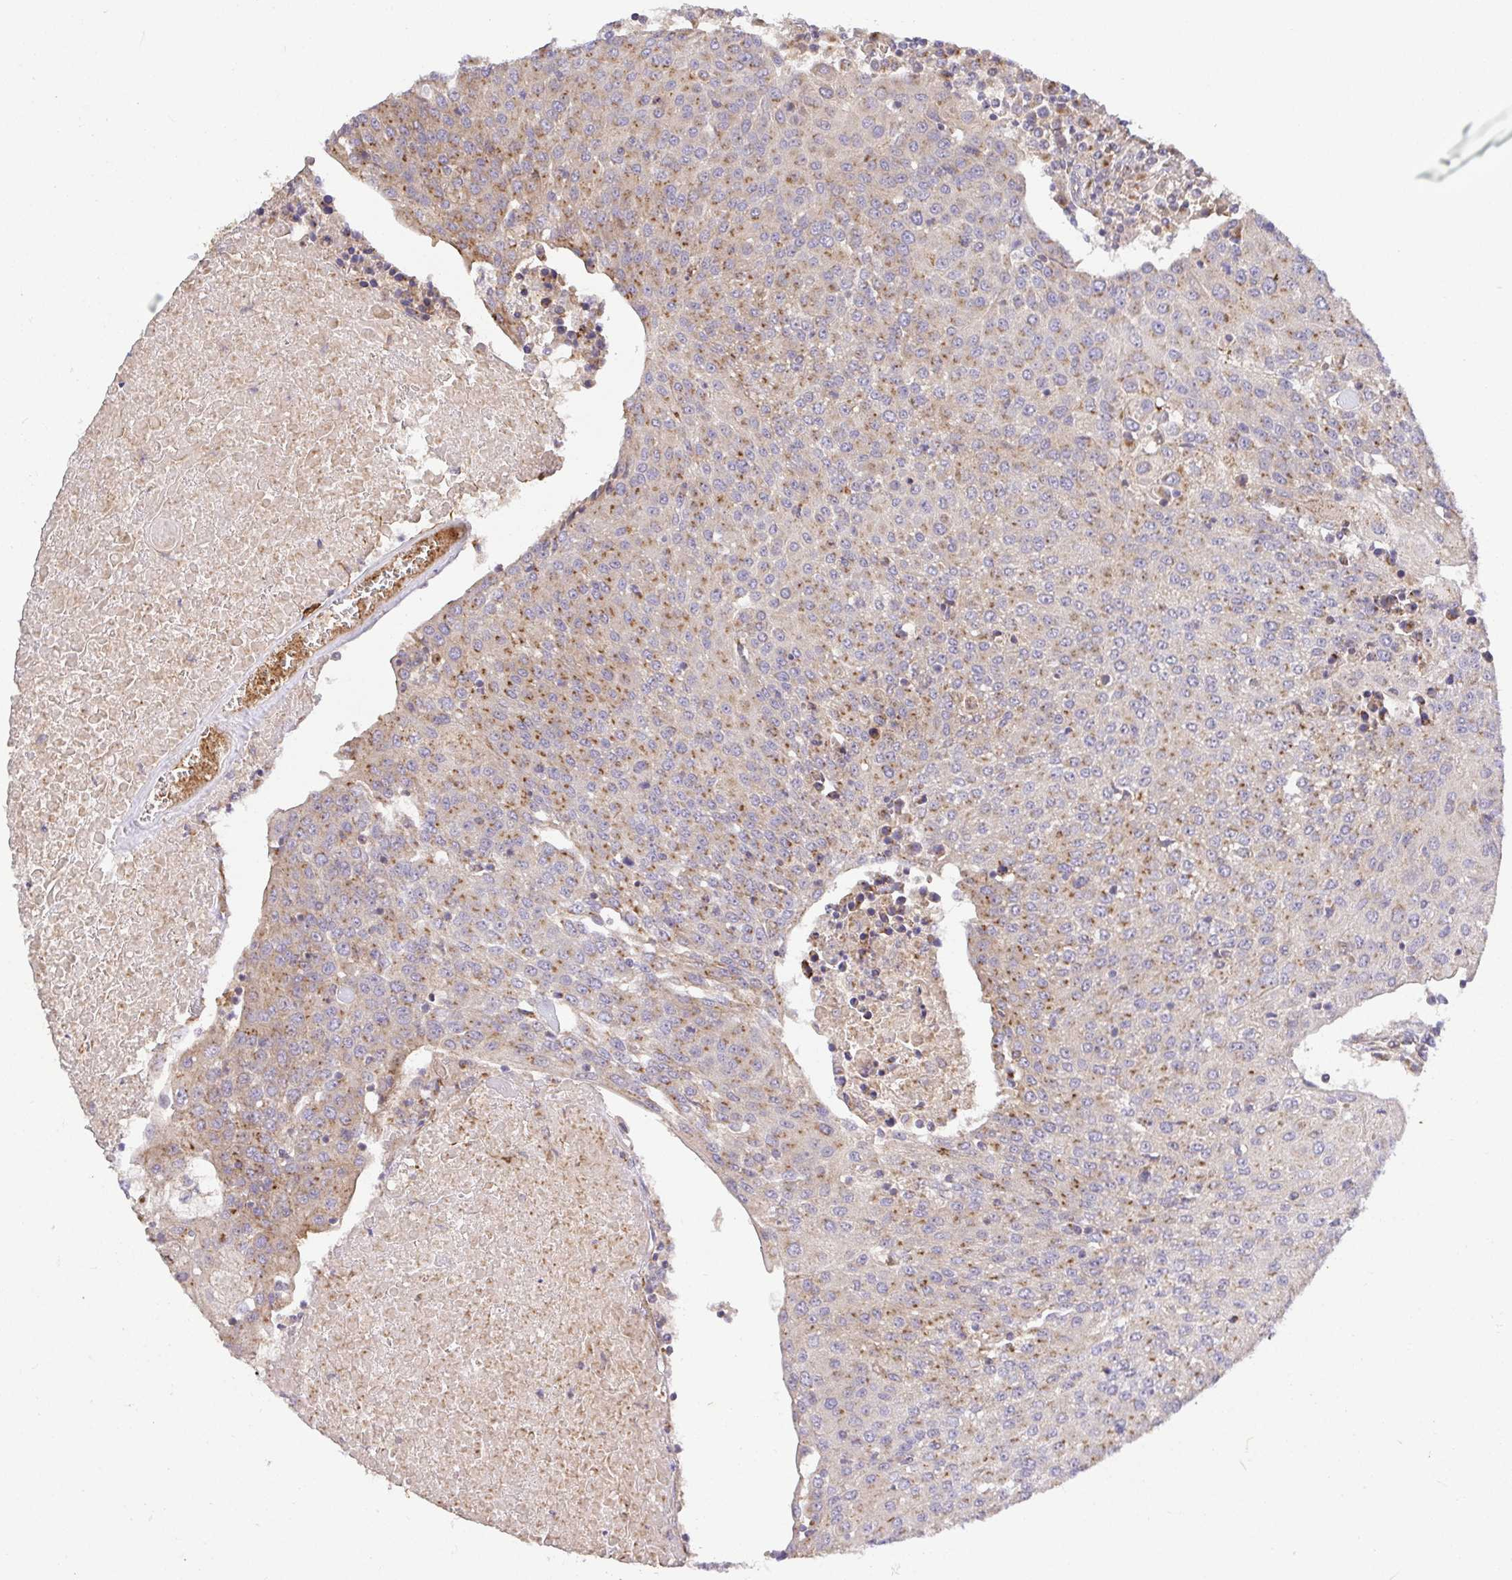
{"staining": {"intensity": "moderate", "quantity": "25%-75%", "location": "cytoplasmic/membranous"}, "tissue": "urothelial cancer", "cell_type": "Tumor cells", "image_type": "cancer", "snomed": [{"axis": "morphology", "description": "Urothelial carcinoma, High grade"}, {"axis": "topography", "description": "Urinary bladder"}], "caption": "About 25%-75% of tumor cells in urothelial cancer display moderate cytoplasmic/membranous protein staining as visualized by brown immunohistochemical staining.", "gene": "TM9SF4", "patient": {"sex": "female", "age": 85}}